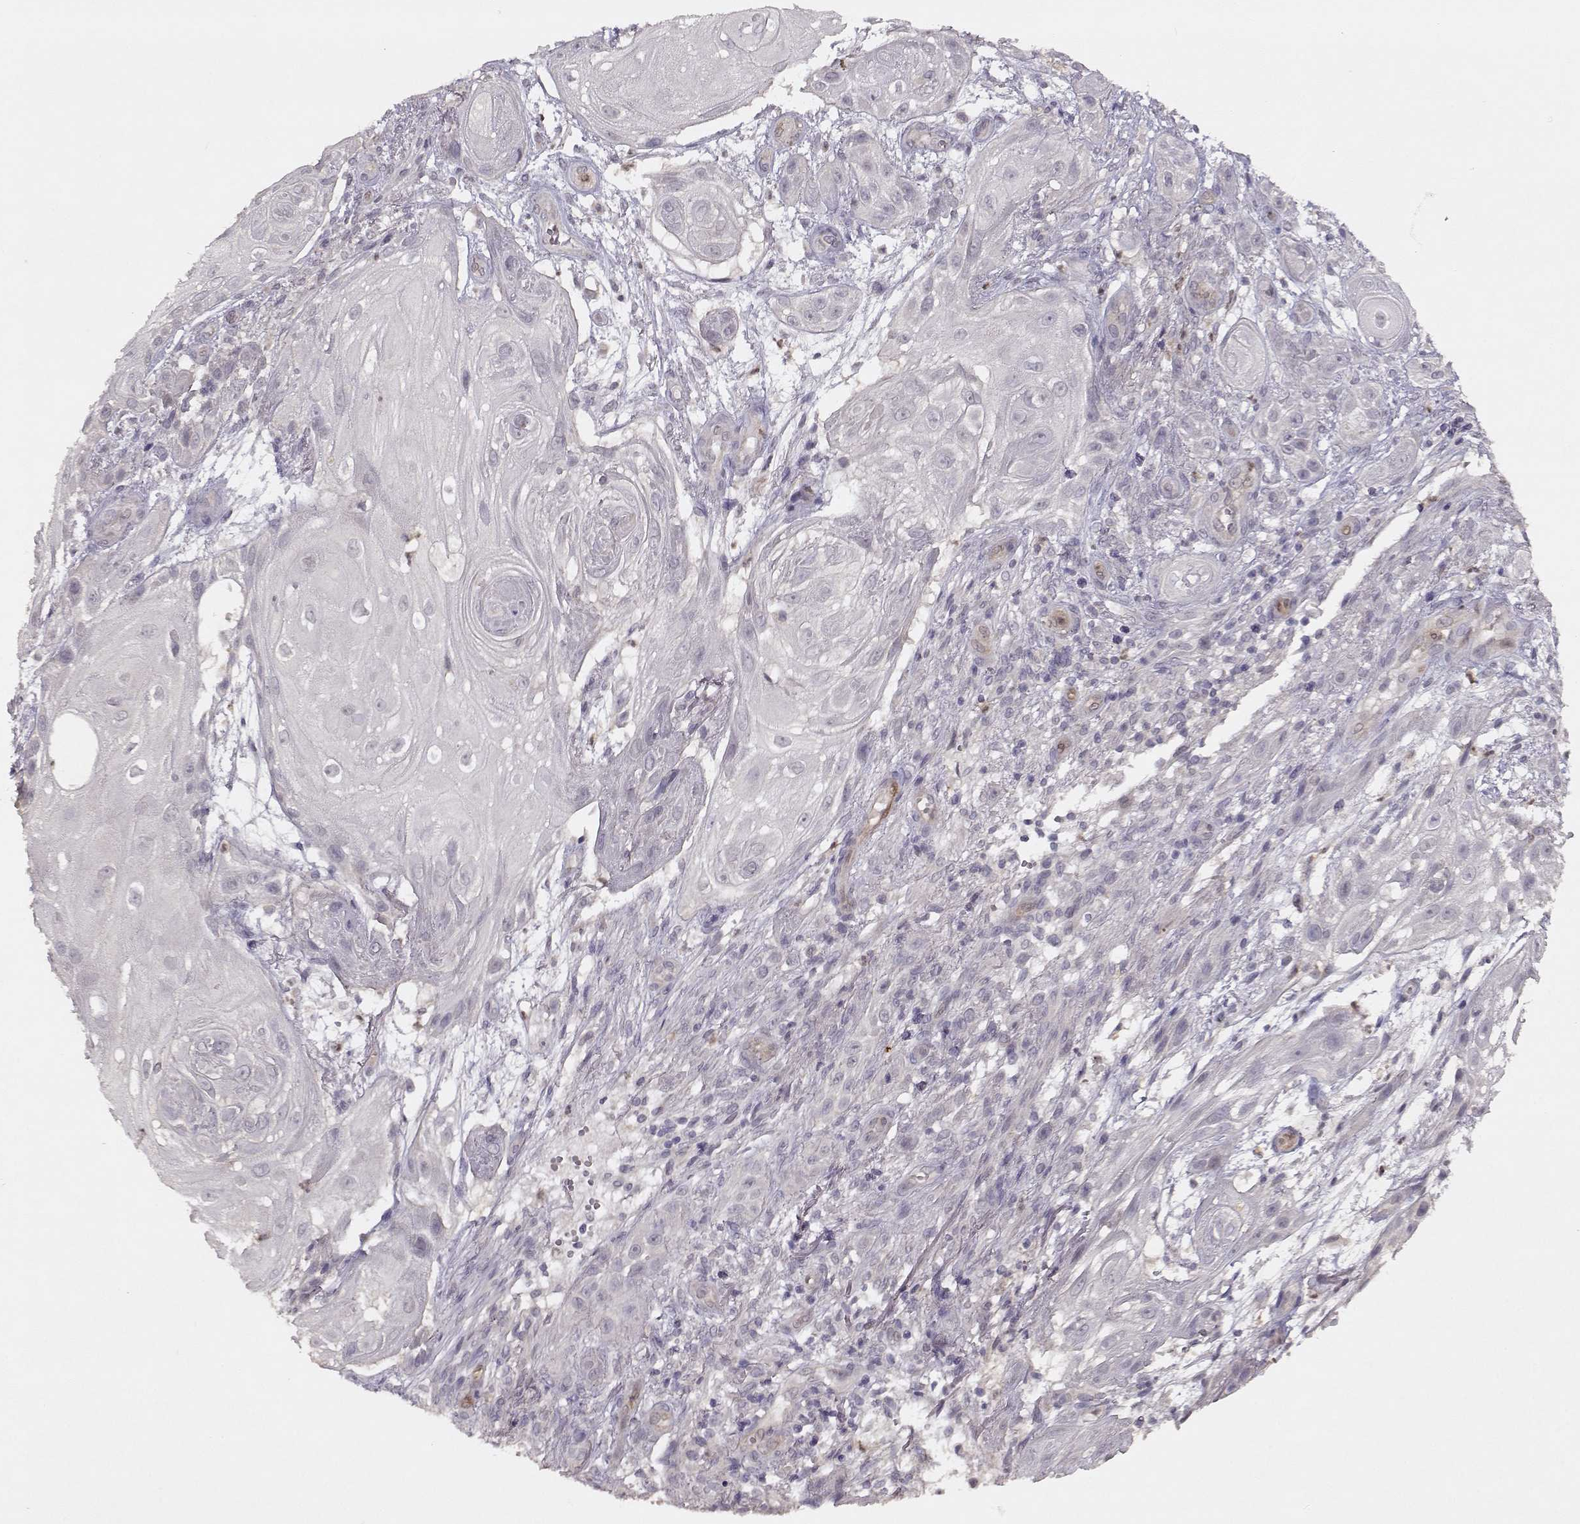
{"staining": {"intensity": "negative", "quantity": "none", "location": "none"}, "tissue": "skin cancer", "cell_type": "Tumor cells", "image_type": "cancer", "snomed": [{"axis": "morphology", "description": "Squamous cell carcinoma, NOS"}, {"axis": "topography", "description": "Skin"}], "caption": "Immunohistochemical staining of skin cancer (squamous cell carcinoma) exhibits no significant positivity in tumor cells.", "gene": "BMX", "patient": {"sex": "male", "age": 62}}